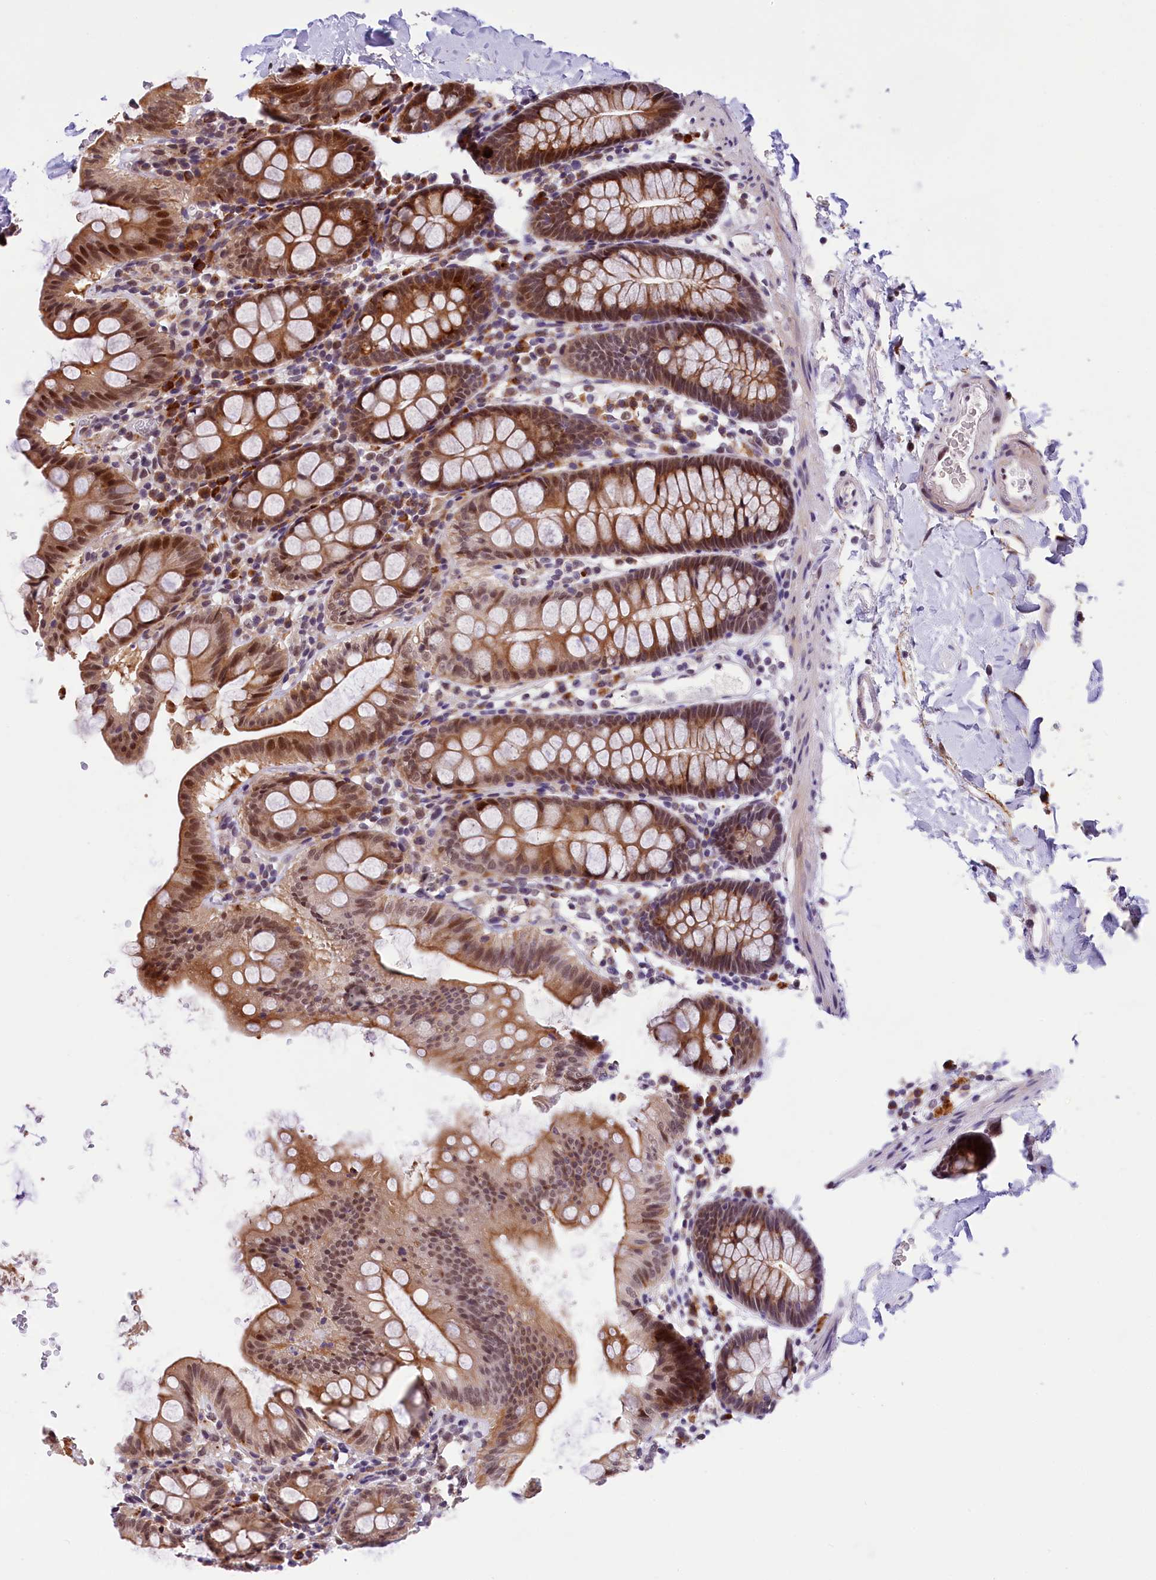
{"staining": {"intensity": "weak", "quantity": "25%-75%", "location": "cytoplasmic/membranous"}, "tissue": "colon", "cell_type": "Endothelial cells", "image_type": "normal", "snomed": [{"axis": "morphology", "description": "Normal tissue, NOS"}, {"axis": "topography", "description": "Colon"}], "caption": "This image demonstrates IHC staining of unremarkable colon, with low weak cytoplasmic/membranous expression in about 25%-75% of endothelial cells.", "gene": "FBXO45", "patient": {"sex": "male", "age": 75}}